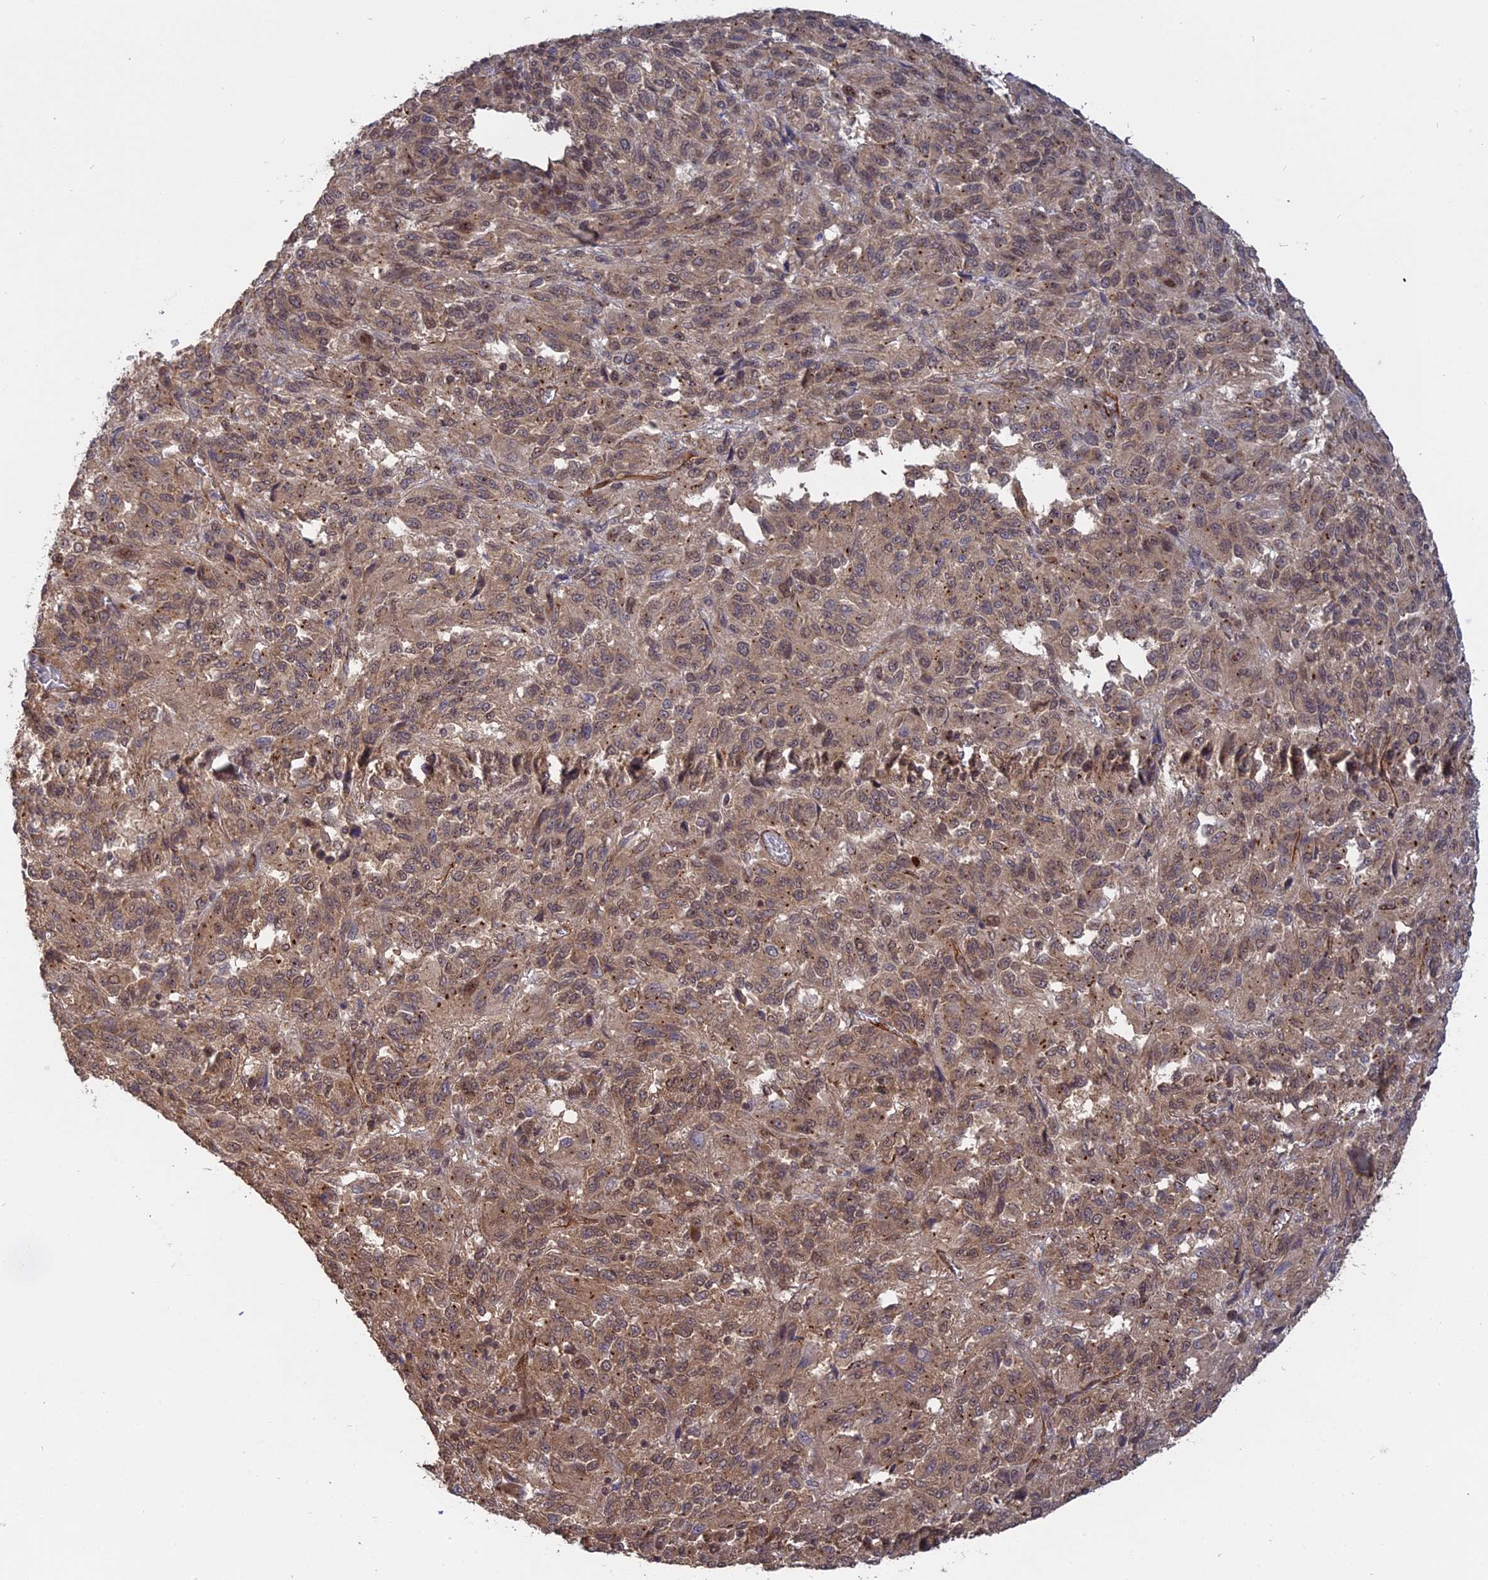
{"staining": {"intensity": "moderate", "quantity": ">75%", "location": "cytoplasmic/membranous"}, "tissue": "melanoma", "cell_type": "Tumor cells", "image_type": "cancer", "snomed": [{"axis": "morphology", "description": "Malignant melanoma, Metastatic site"}, {"axis": "topography", "description": "Lung"}], "caption": "Protein expression analysis of human malignant melanoma (metastatic site) reveals moderate cytoplasmic/membranous expression in about >75% of tumor cells.", "gene": "PKIG", "patient": {"sex": "male", "age": 64}}